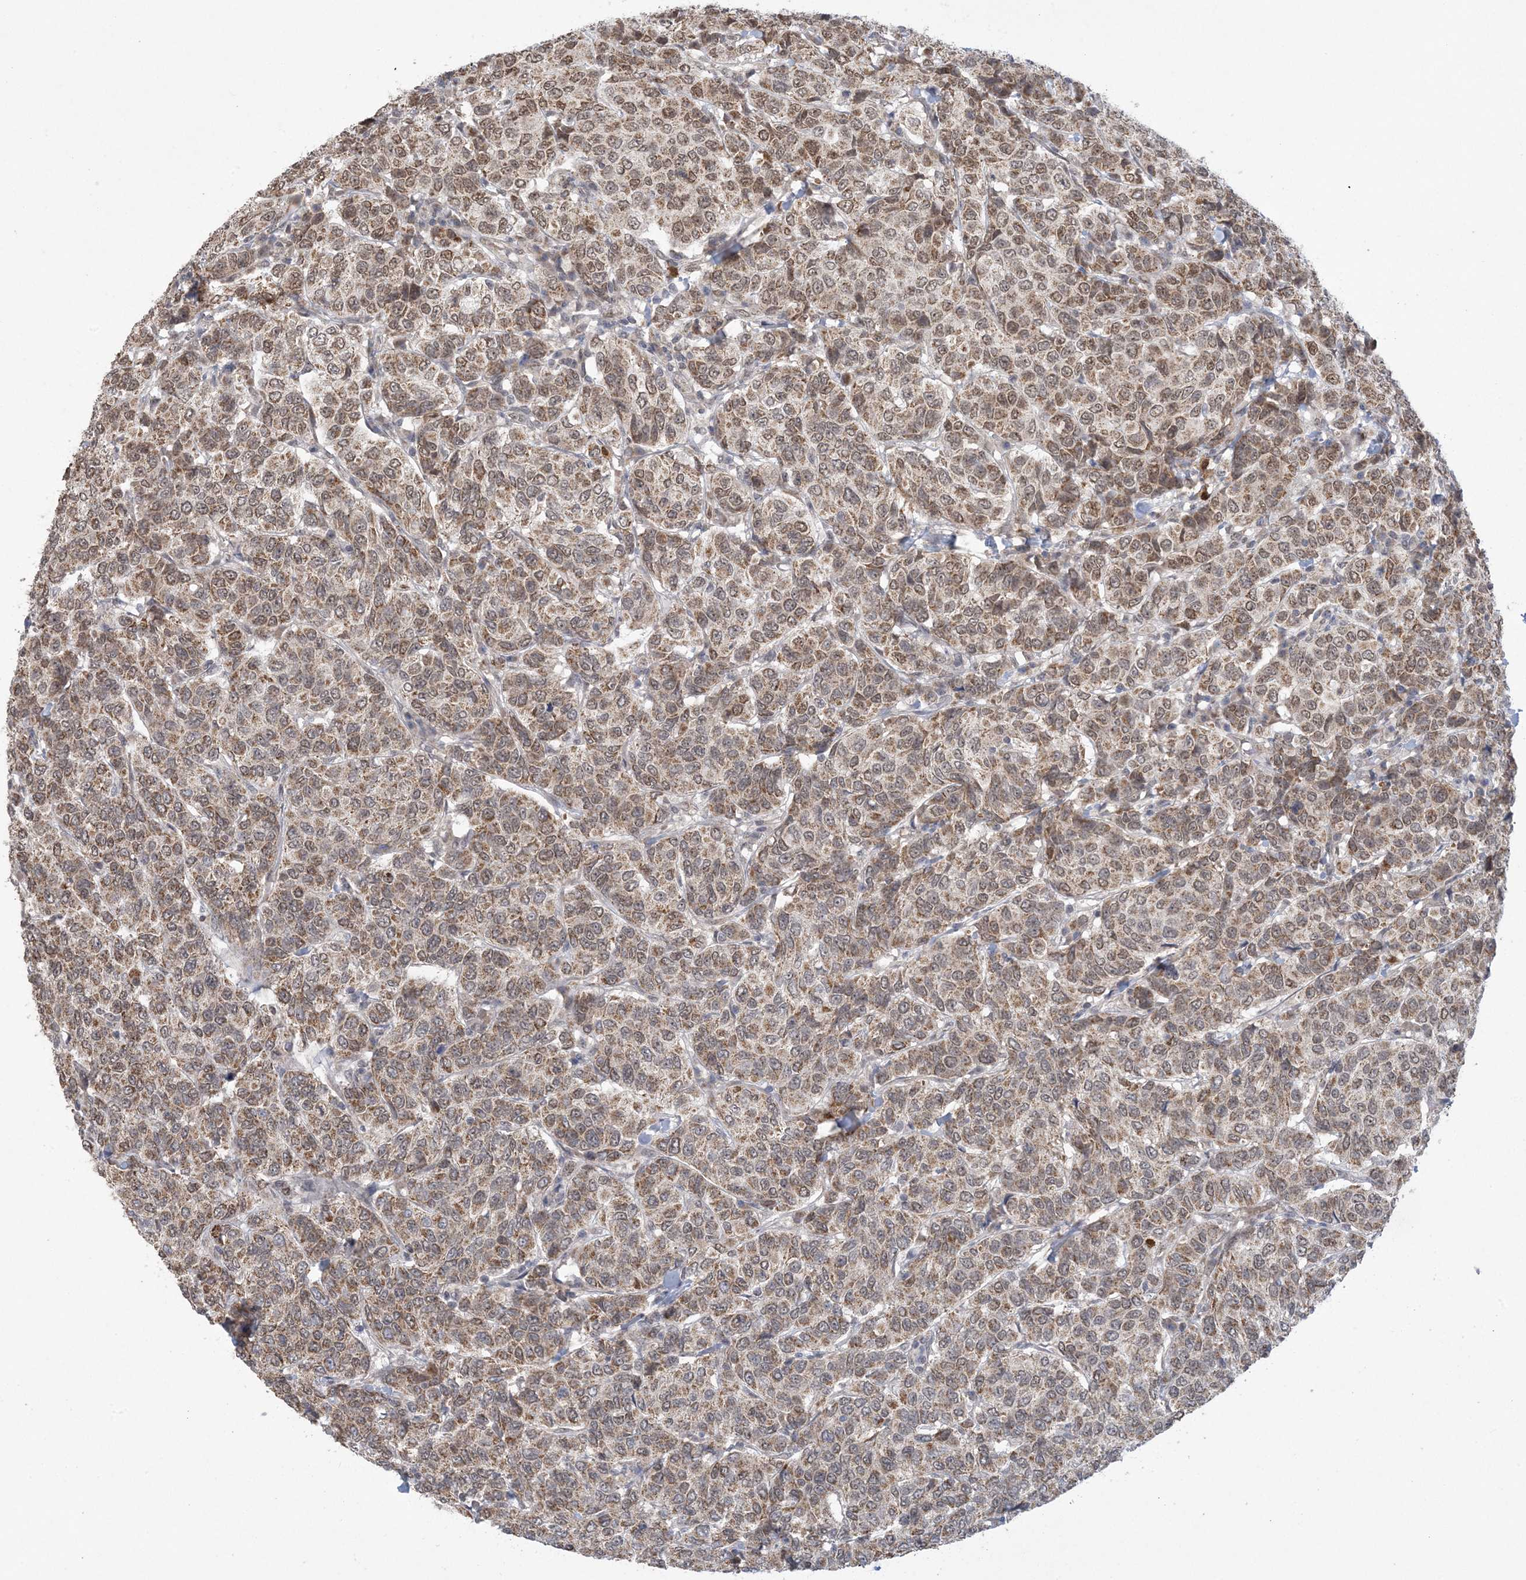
{"staining": {"intensity": "moderate", "quantity": ">75%", "location": "cytoplasmic/membranous,nuclear"}, "tissue": "breast cancer", "cell_type": "Tumor cells", "image_type": "cancer", "snomed": [{"axis": "morphology", "description": "Duct carcinoma"}, {"axis": "topography", "description": "Breast"}], "caption": "Human breast intraductal carcinoma stained with a brown dye exhibits moderate cytoplasmic/membranous and nuclear positive staining in about >75% of tumor cells.", "gene": "TRMT10C", "patient": {"sex": "female", "age": 55}}